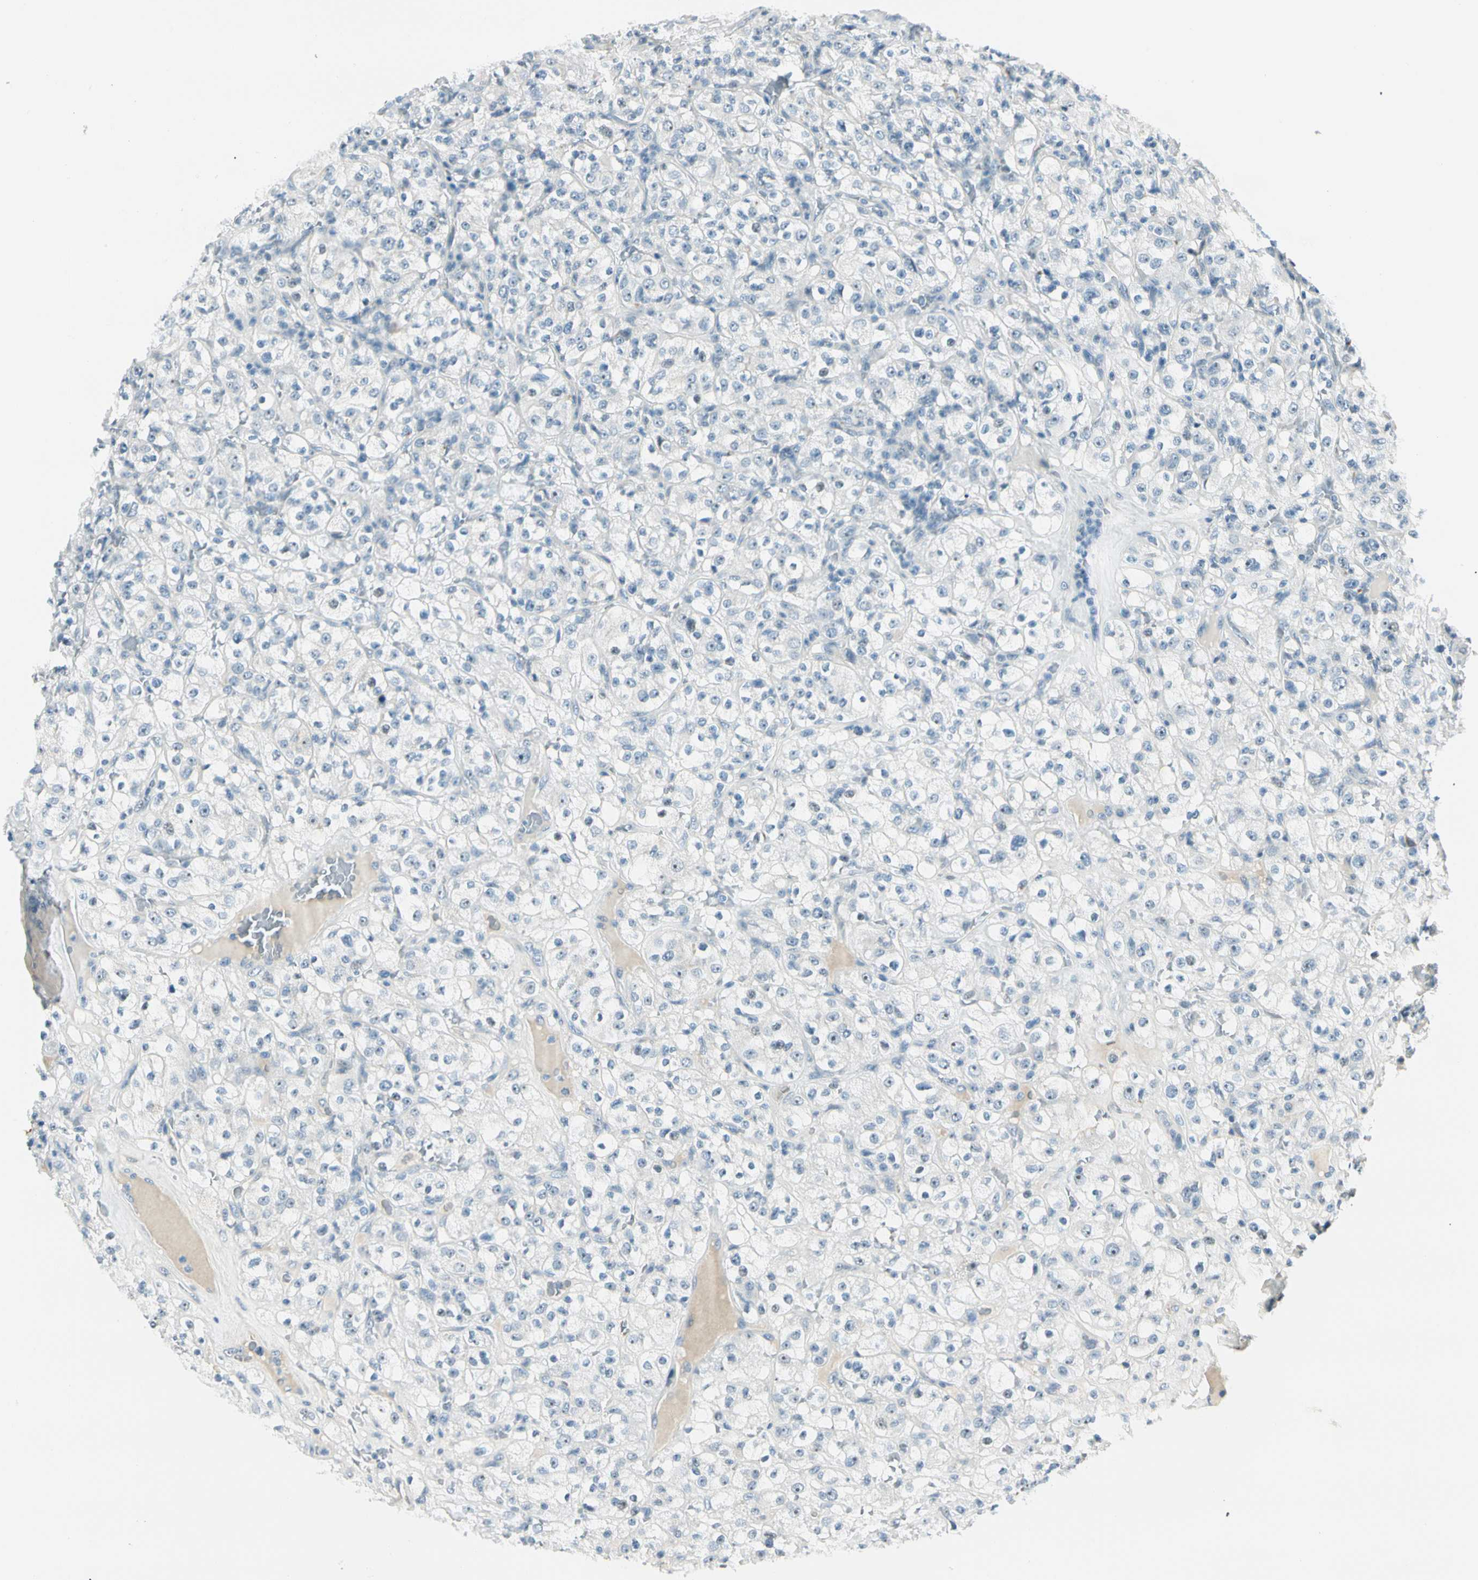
{"staining": {"intensity": "negative", "quantity": "none", "location": "none"}, "tissue": "renal cancer", "cell_type": "Tumor cells", "image_type": "cancer", "snomed": [{"axis": "morphology", "description": "Normal tissue, NOS"}, {"axis": "morphology", "description": "Adenocarcinoma, NOS"}, {"axis": "topography", "description": "Kidney"}], "caption": "Immunohistochemistry of renal adenocarcinoma displays no staining in tumor cells.", "gene": "ZSCAN1", "patient": {"sex": "female", "age": 72}}